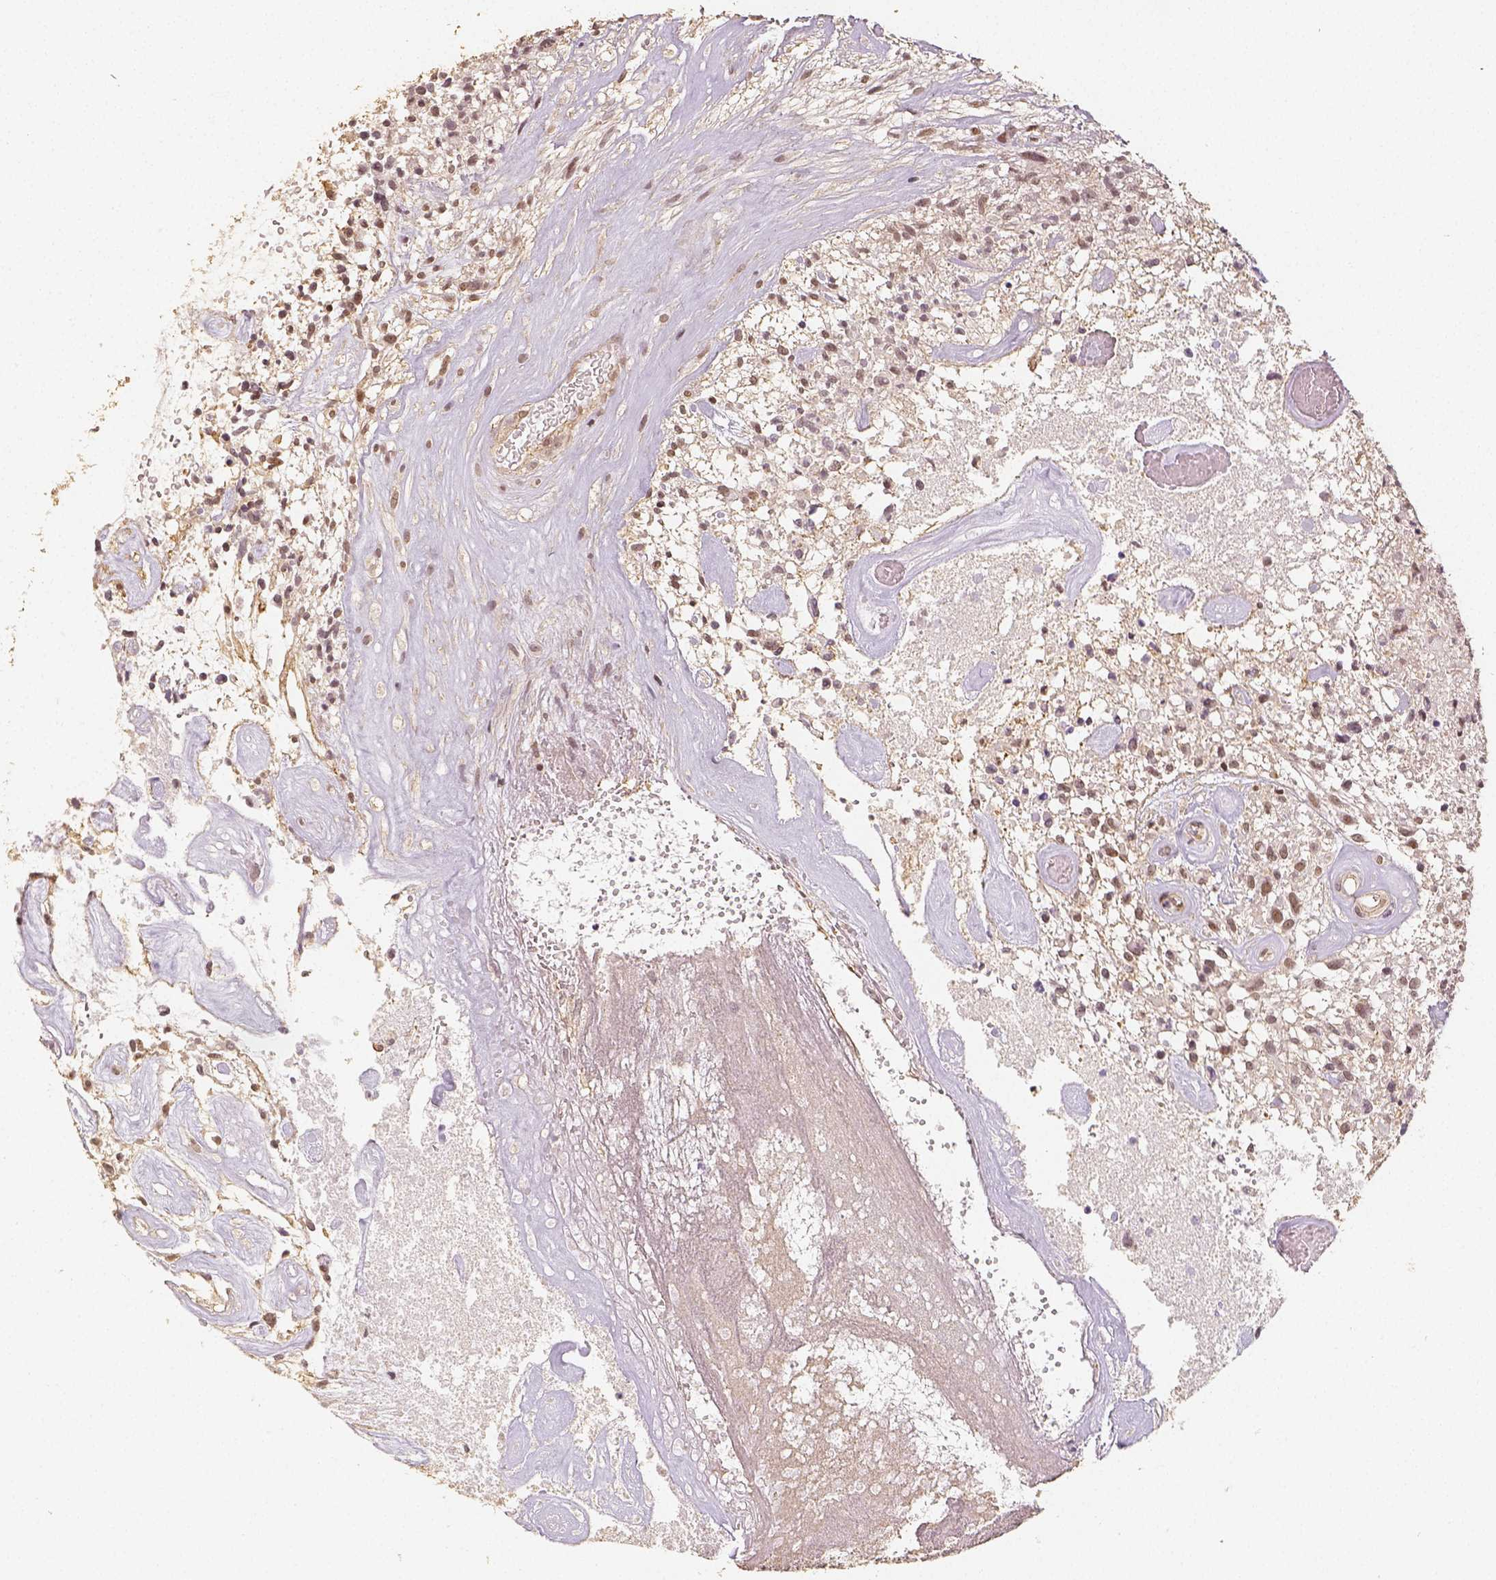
{"staining": {"intensity": "moderate", "quantity": ">75%", "location": "nuclear"}, "tissue": "glioma", "cell_type": "Tumor cells", "image_type": "cancer", "snomed": [{"axis": "morphology", "description": "Glioma, malignant, High grade"}, {"axis": "topography", "description": "Brain"}], "caption": "Human malignant glioma (high-grade) stained with a brown dye shows moderate nuclear positive positivity in approximately >75% of tumor cells.", "gene": "HDAC1", "patient": {"sex": "male", "age": 75}}